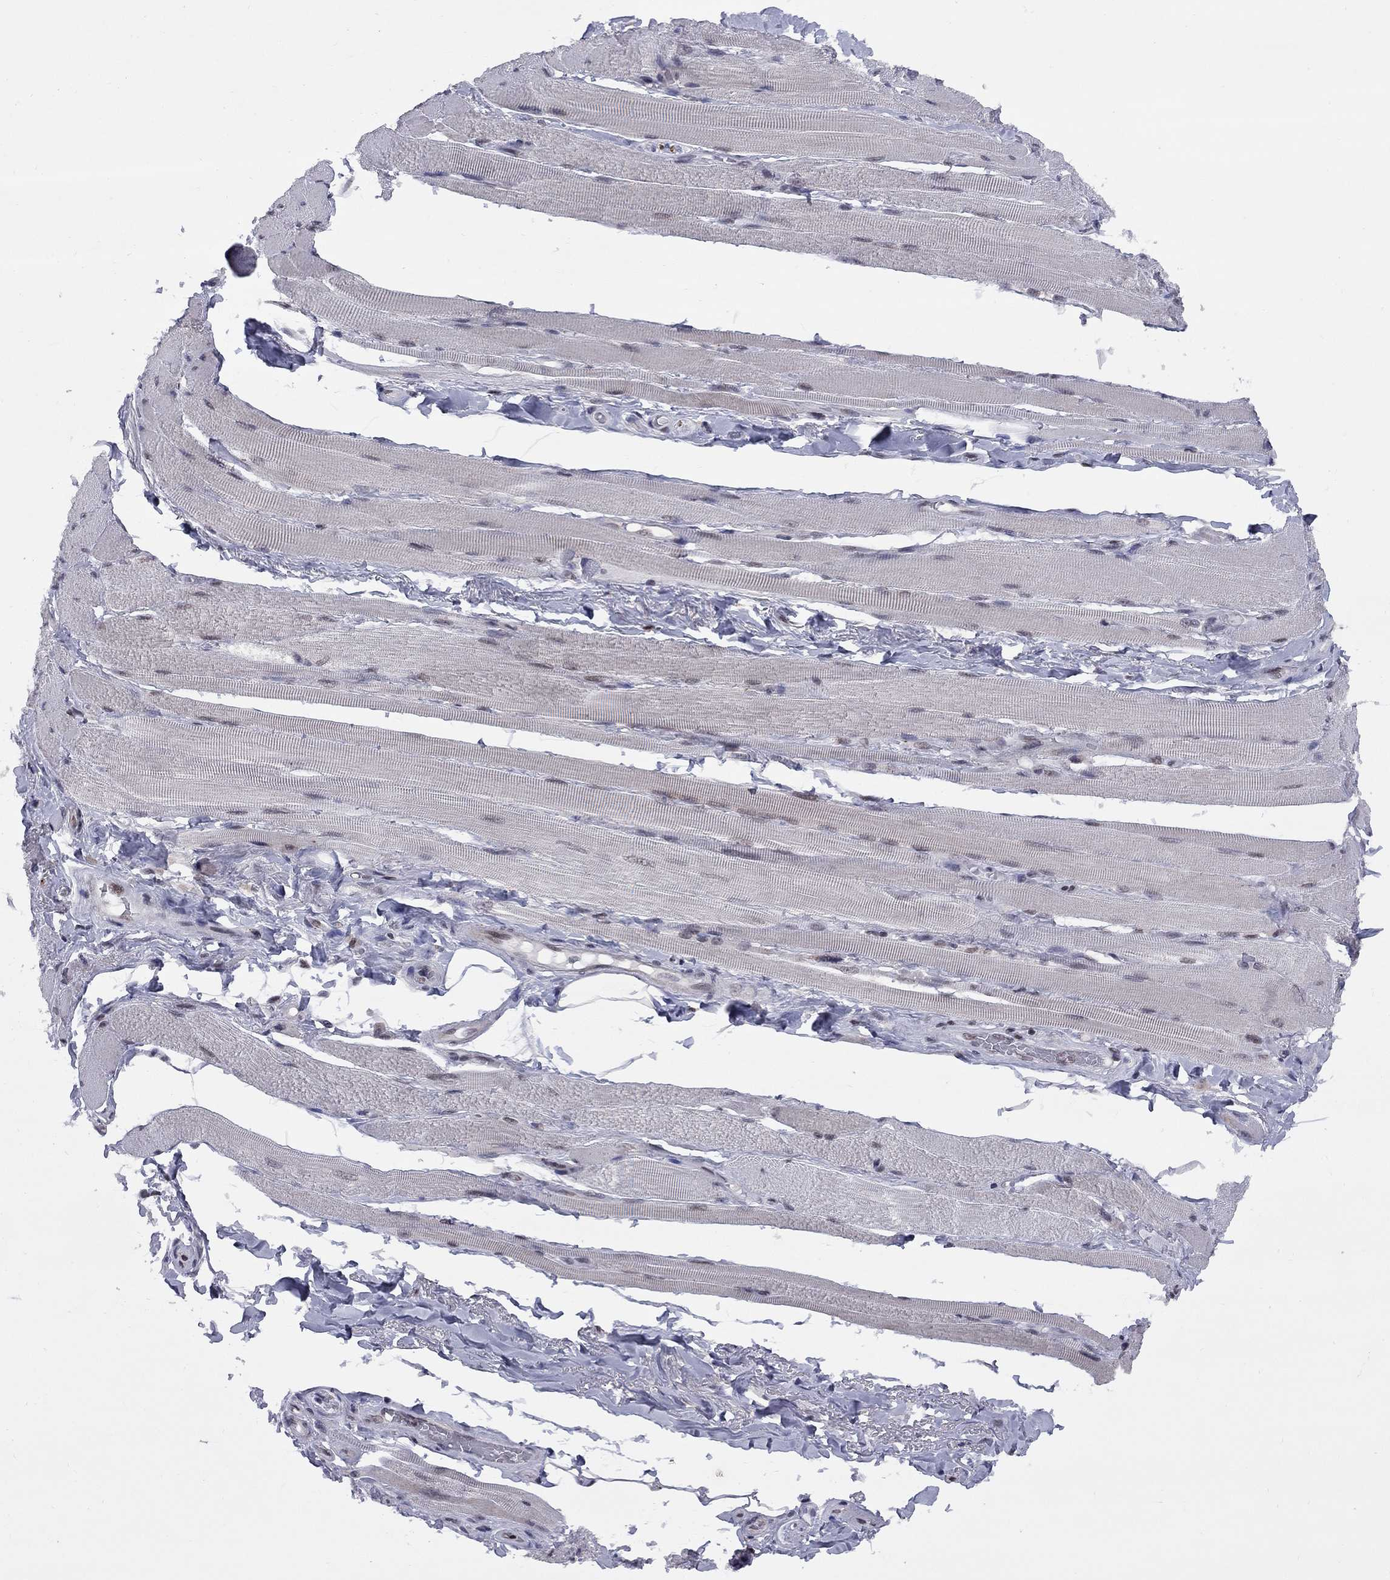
{"staining": {"intensity": "strong", "quantity": "<25%", "location": "nuclear"}, "tissue": "skeletal muscle", "cell_type": "Myocytes", "image_type": "normal", "snomed": [{"axis": "morphology", "description": "Normal tissue, NOS"}, {"axis": "topography", "description": "Skeletal muscle"}, {"axis": "topography", "description": "Anal"}, {"axis": "topography", "description": "Peripheral nerve tissue"}], "caption": "A brown stain highlights strong nuclear positivity of a protein in myocytes of unremarkable skeletal muscle. The staining was performed using DAB (3,3'-diaminobenzidine), with brown indicating positive protein expression. Nuclei are stained blue with hematoxylin.", "gene": "TAF9", "patient": {"sex": "male", "age": 53}}